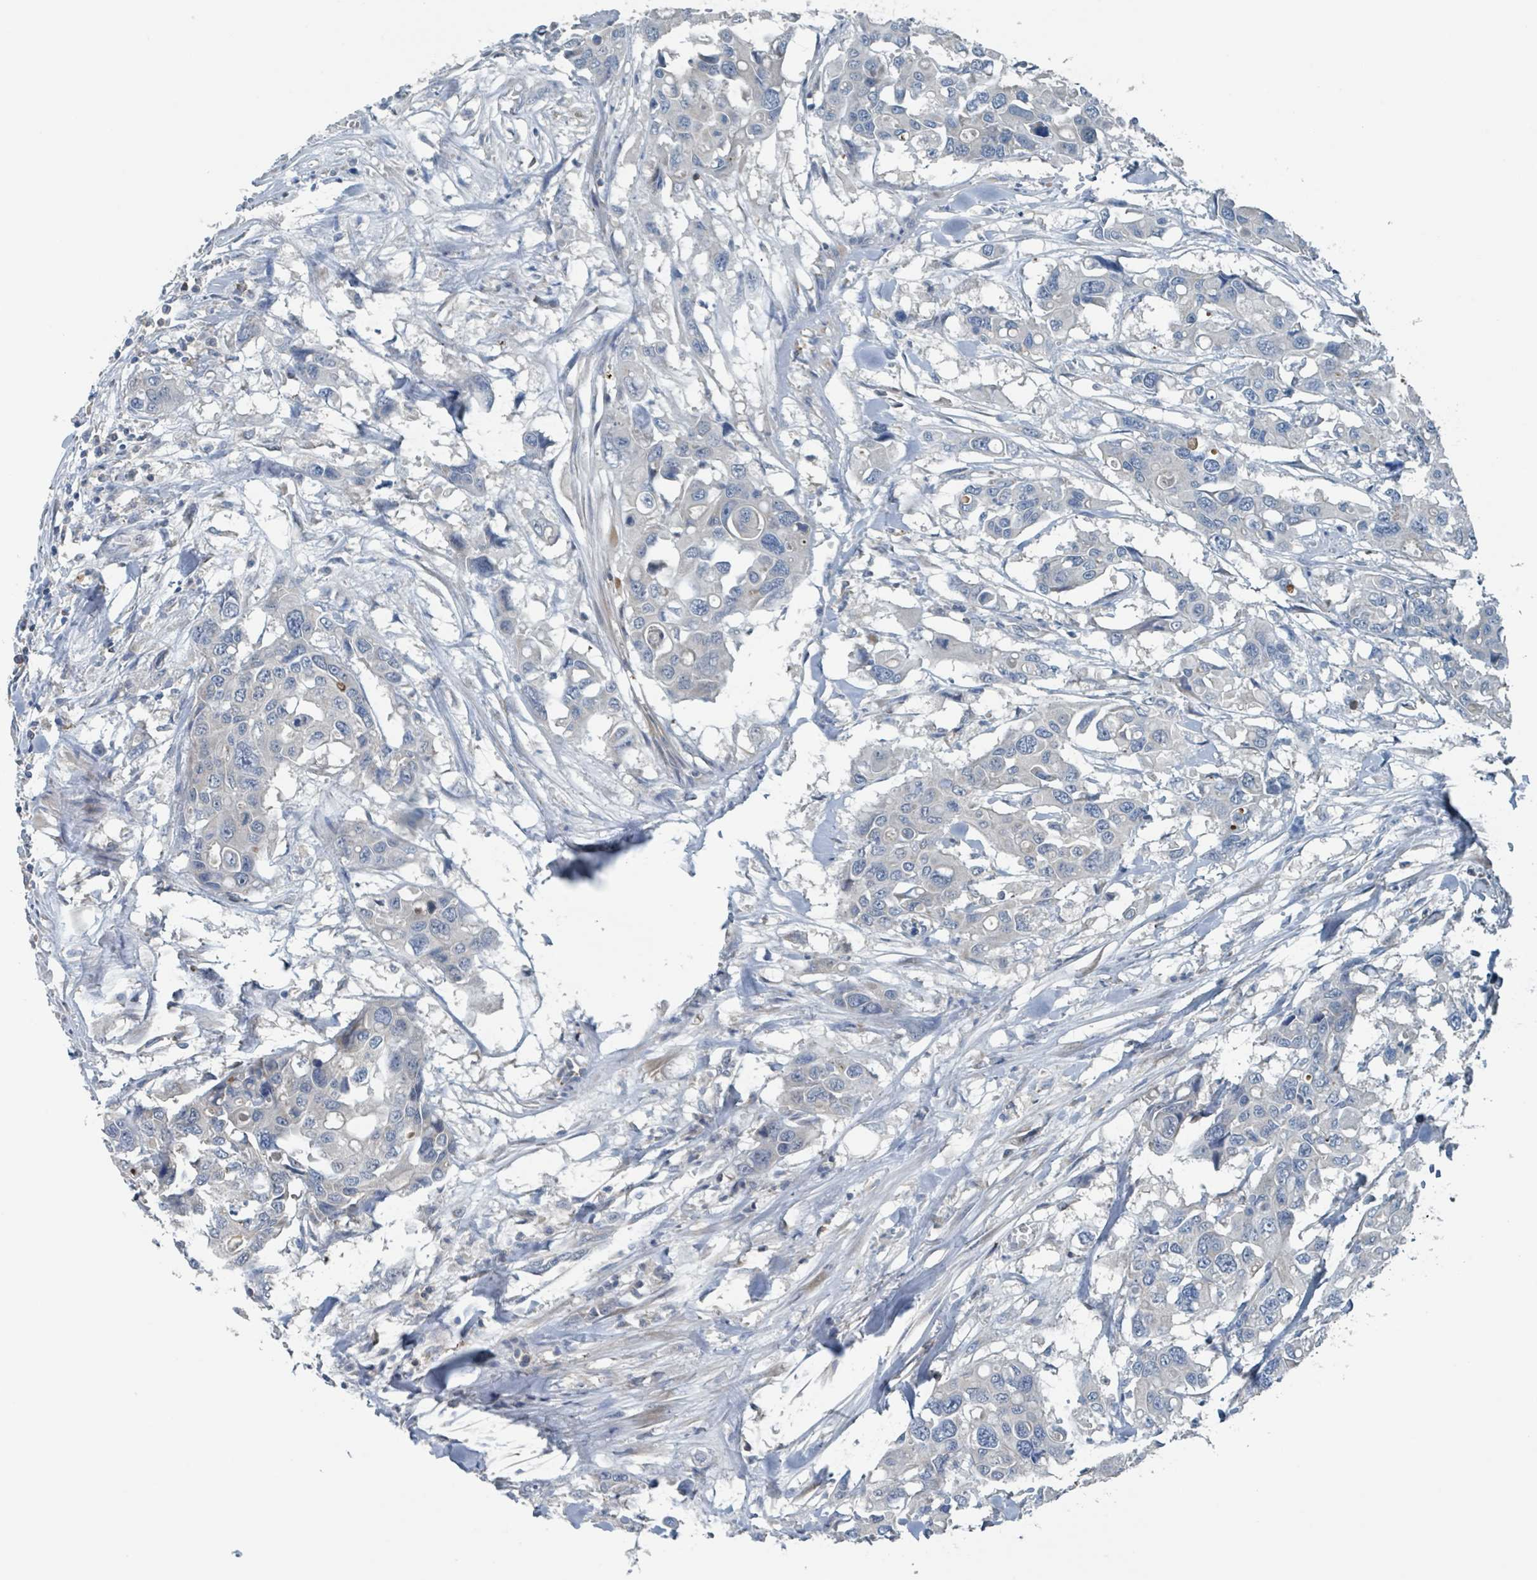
{"staining": {"intensity": "negative", "quantity": "none", "location": "none"}, "tissue": "colorectal cancer", "cell_type": "Tumor cells", "image_type": "cancer", "snomed": [{"axis": "morphology", "description": "Adenocarcinoma, NOS"}, {"axis": "topography", "description": "Colon"}], "caption": "An image of human adenocarcinoma (colorectal) is negative for staining in tumor cells.", "gene": "ACBD4", "patient": {"sex": "male", "age": 77}}